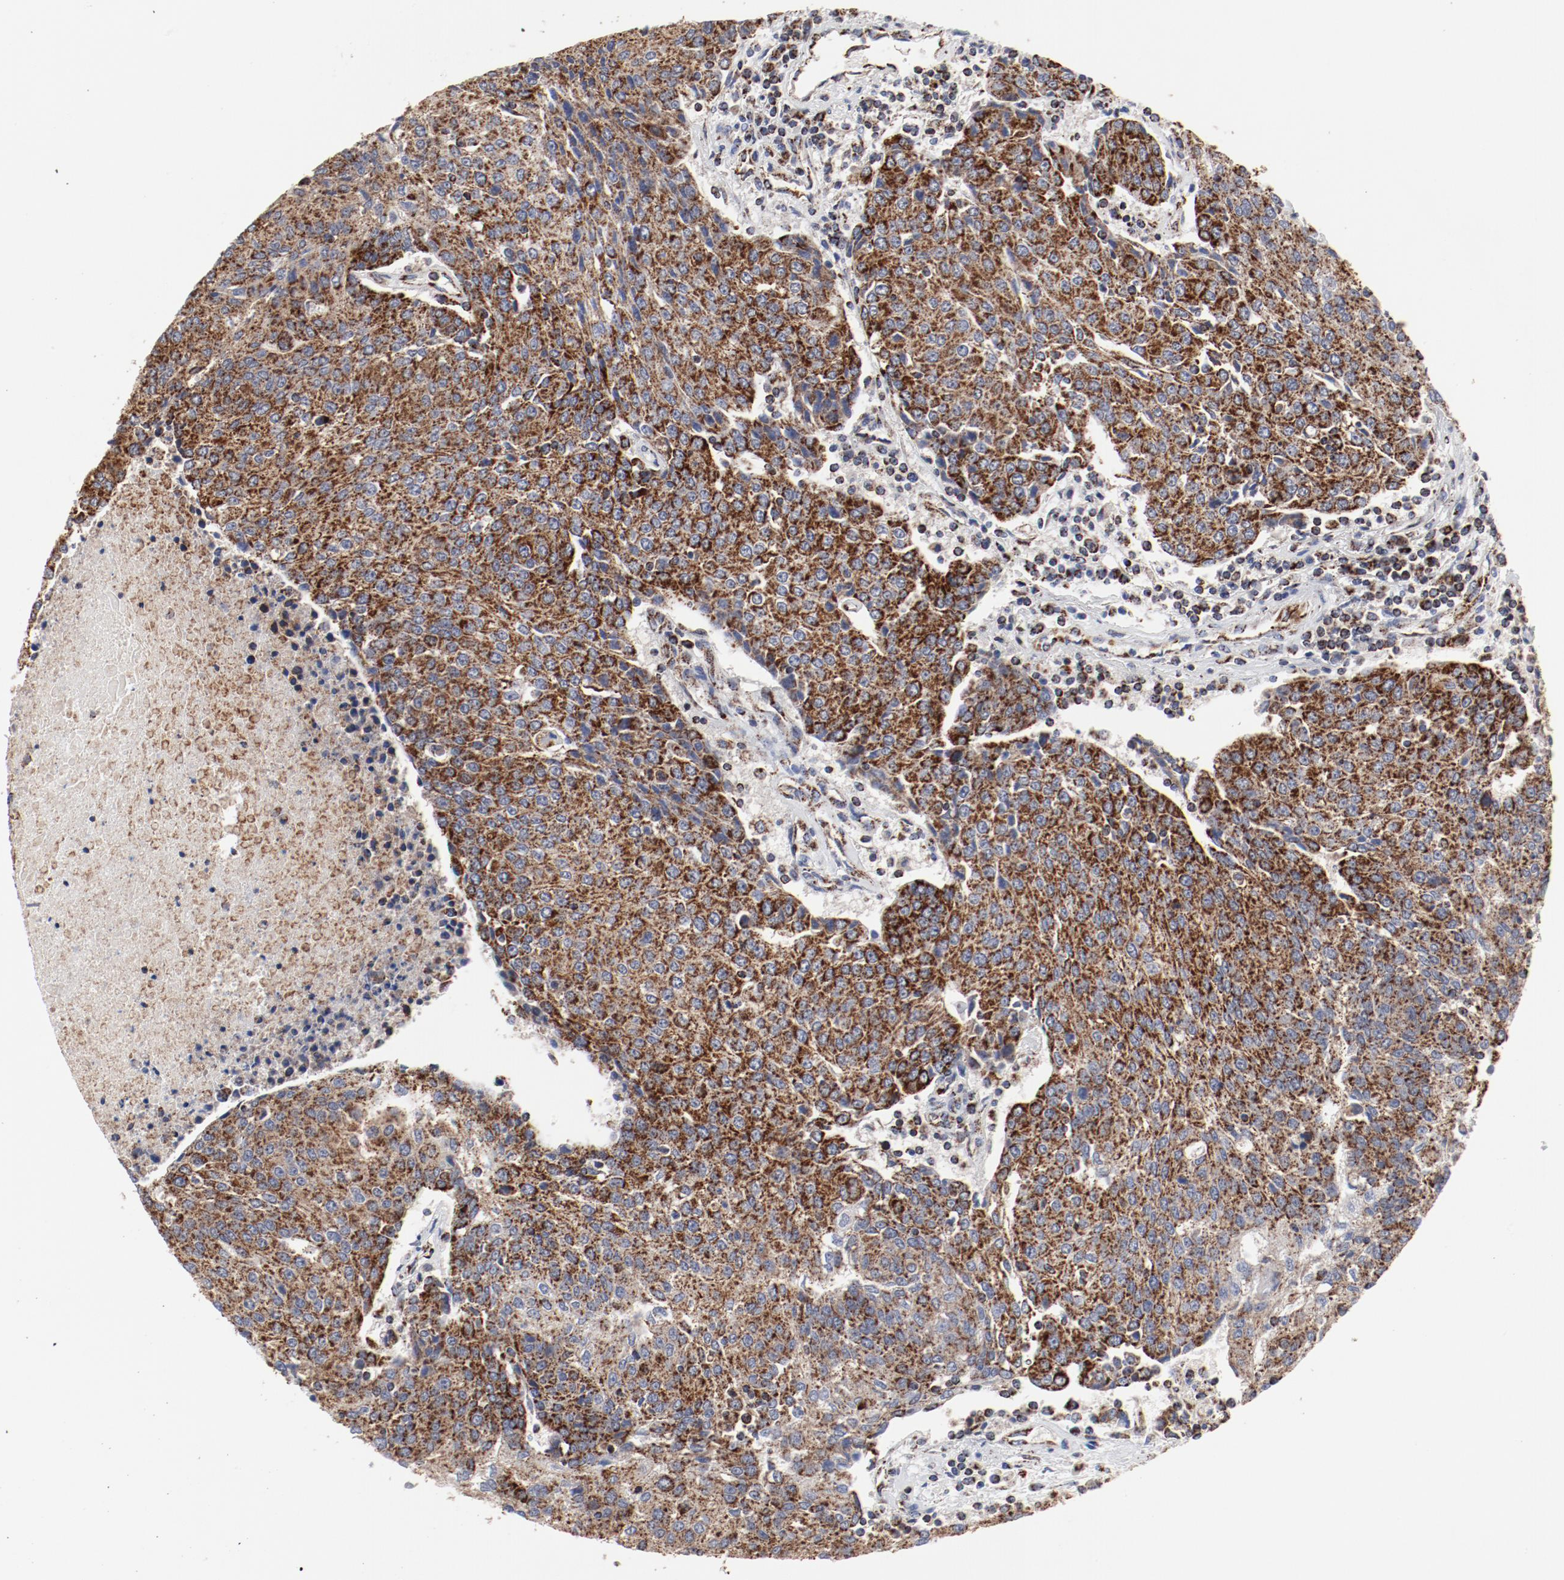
{"staining": {"intensity": "strong", "quantity": ">75%", "location": "cytoplasmic/membranous"}, "tissue": "urothelial cancer", "cell_type": "Tumor cells", "image_type": "cancer", "snomed": [{"axis": "morphology", "description": "Urothelial carcinoma, High grade"}, {"axis": "topography", "description": "Urinary bladder"}], "caption": "This is an image of immunohistochemistry staining of high-grade urothelial carcinoma, which shows strong staining in the cytoplasmic/membranous of tumor cells.", "gene": "NDUFV2", "patient": {"sex": "female", "age": 85}}